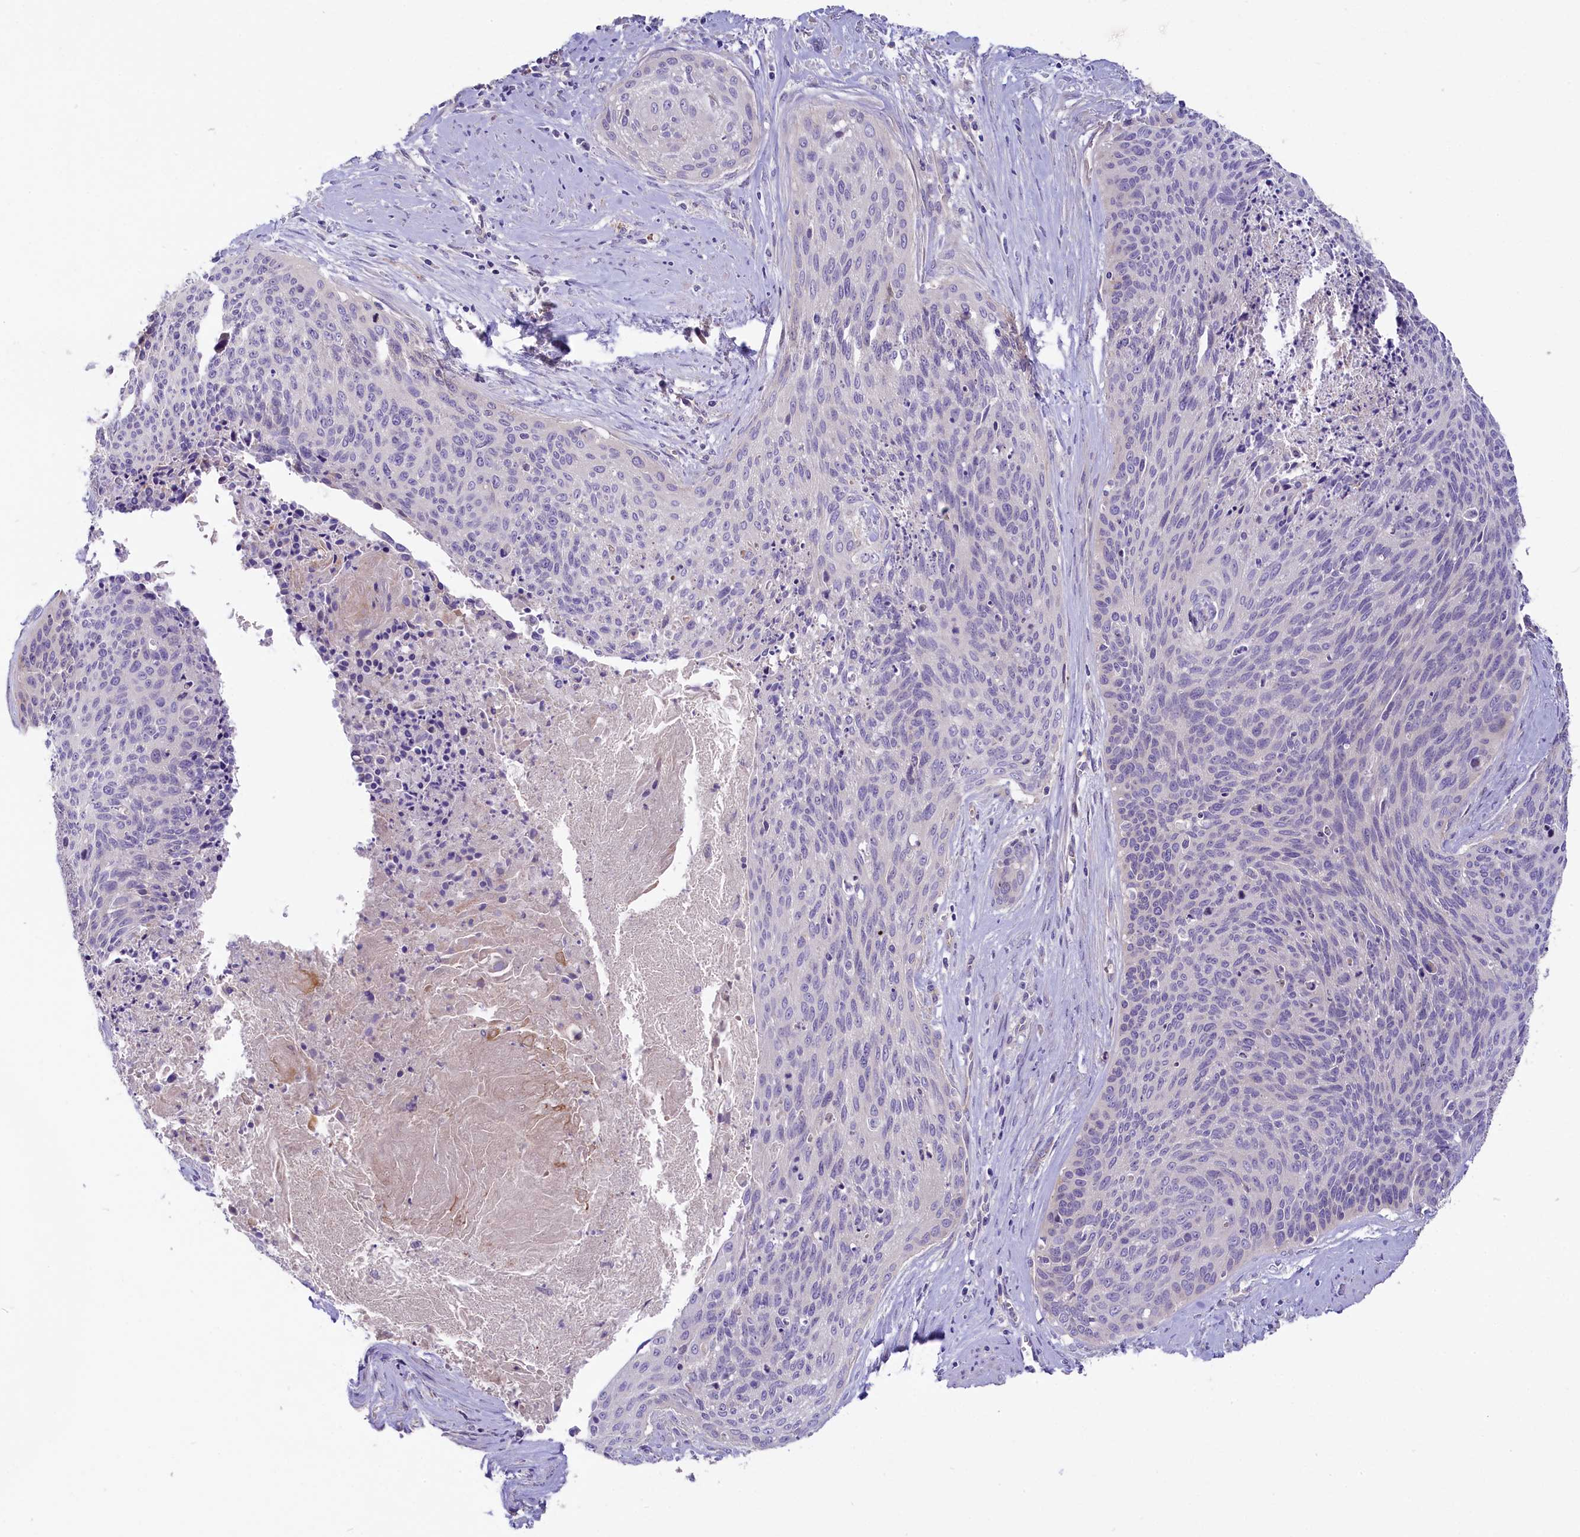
{"staining": {"intensity": "negative", "quantity": "none", "location": "none"}, "tissue": "cervical cancer", "cell_type": "Tumor cells", "image_type": "cancer", "snomed": [{"axis": "morphology", "description": "Squamous cell carcinoma, NOS"}, {"axis": "topography", "description": "Cervix"}], "caption": "A micrograph of human cervical cancer is negative for staining in tumor cells.", "gene": "CD99L2", "patient": {"sex": "female", "age": 55}}